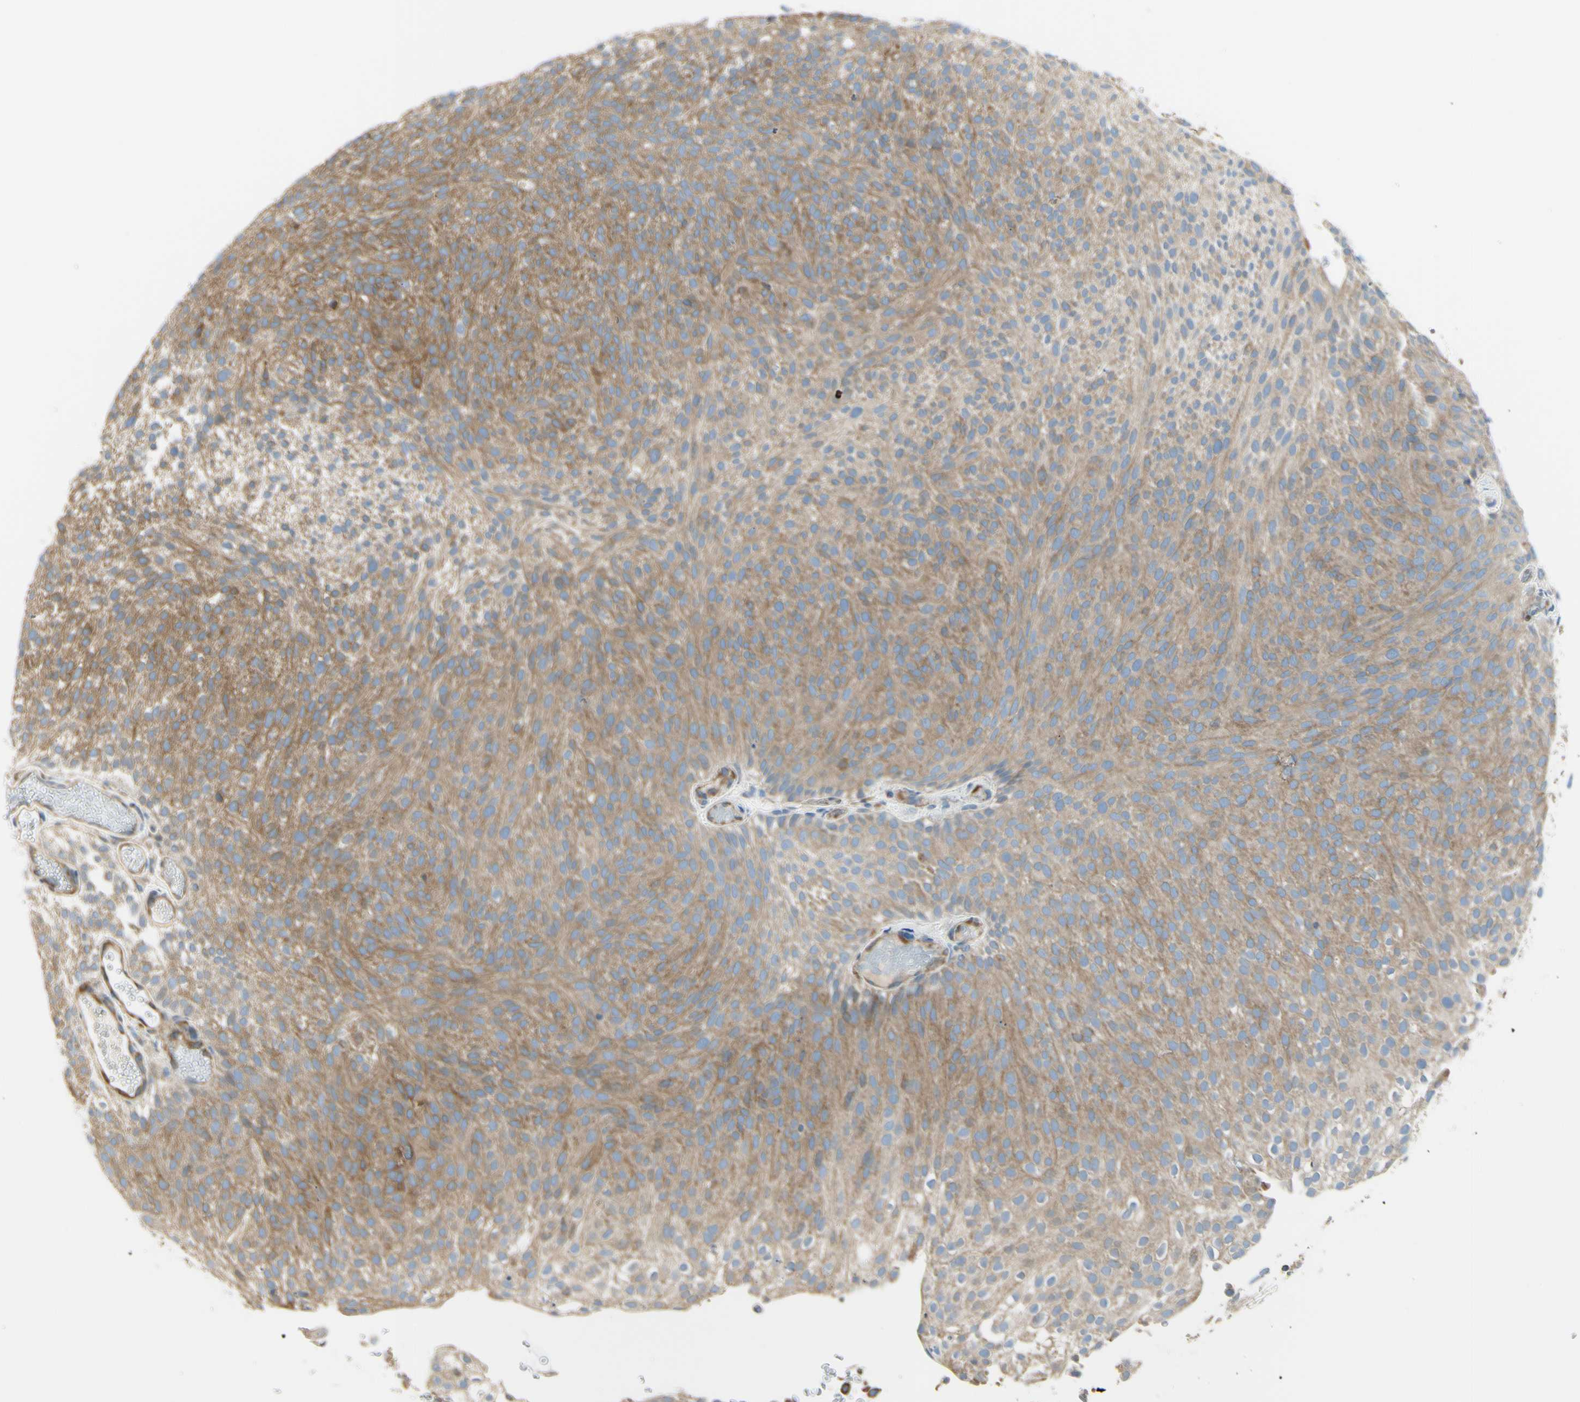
{"staining": {"intensity": "moderate", "quantity": ">75%", "location": "cytoplasmic/membranous"}, "tissue": "urothelial cancer", "cell_type": "Tumor cells", "image_type": "cancer", "snomed": [{"axis": "morphology", "description": "Urothelial carcinoma, Low grade"}, {"axis": "topography", "description": "Urinary bladder"}], "caption": "Immunohistochemical staining of human low-grade urothelial carcinoma shows moderate cytoplasmic/membranous protein expression in approximately >75% of tumor cells.", "gene": "SELENOS", "patient": {"sex": "male", "age": 78}}